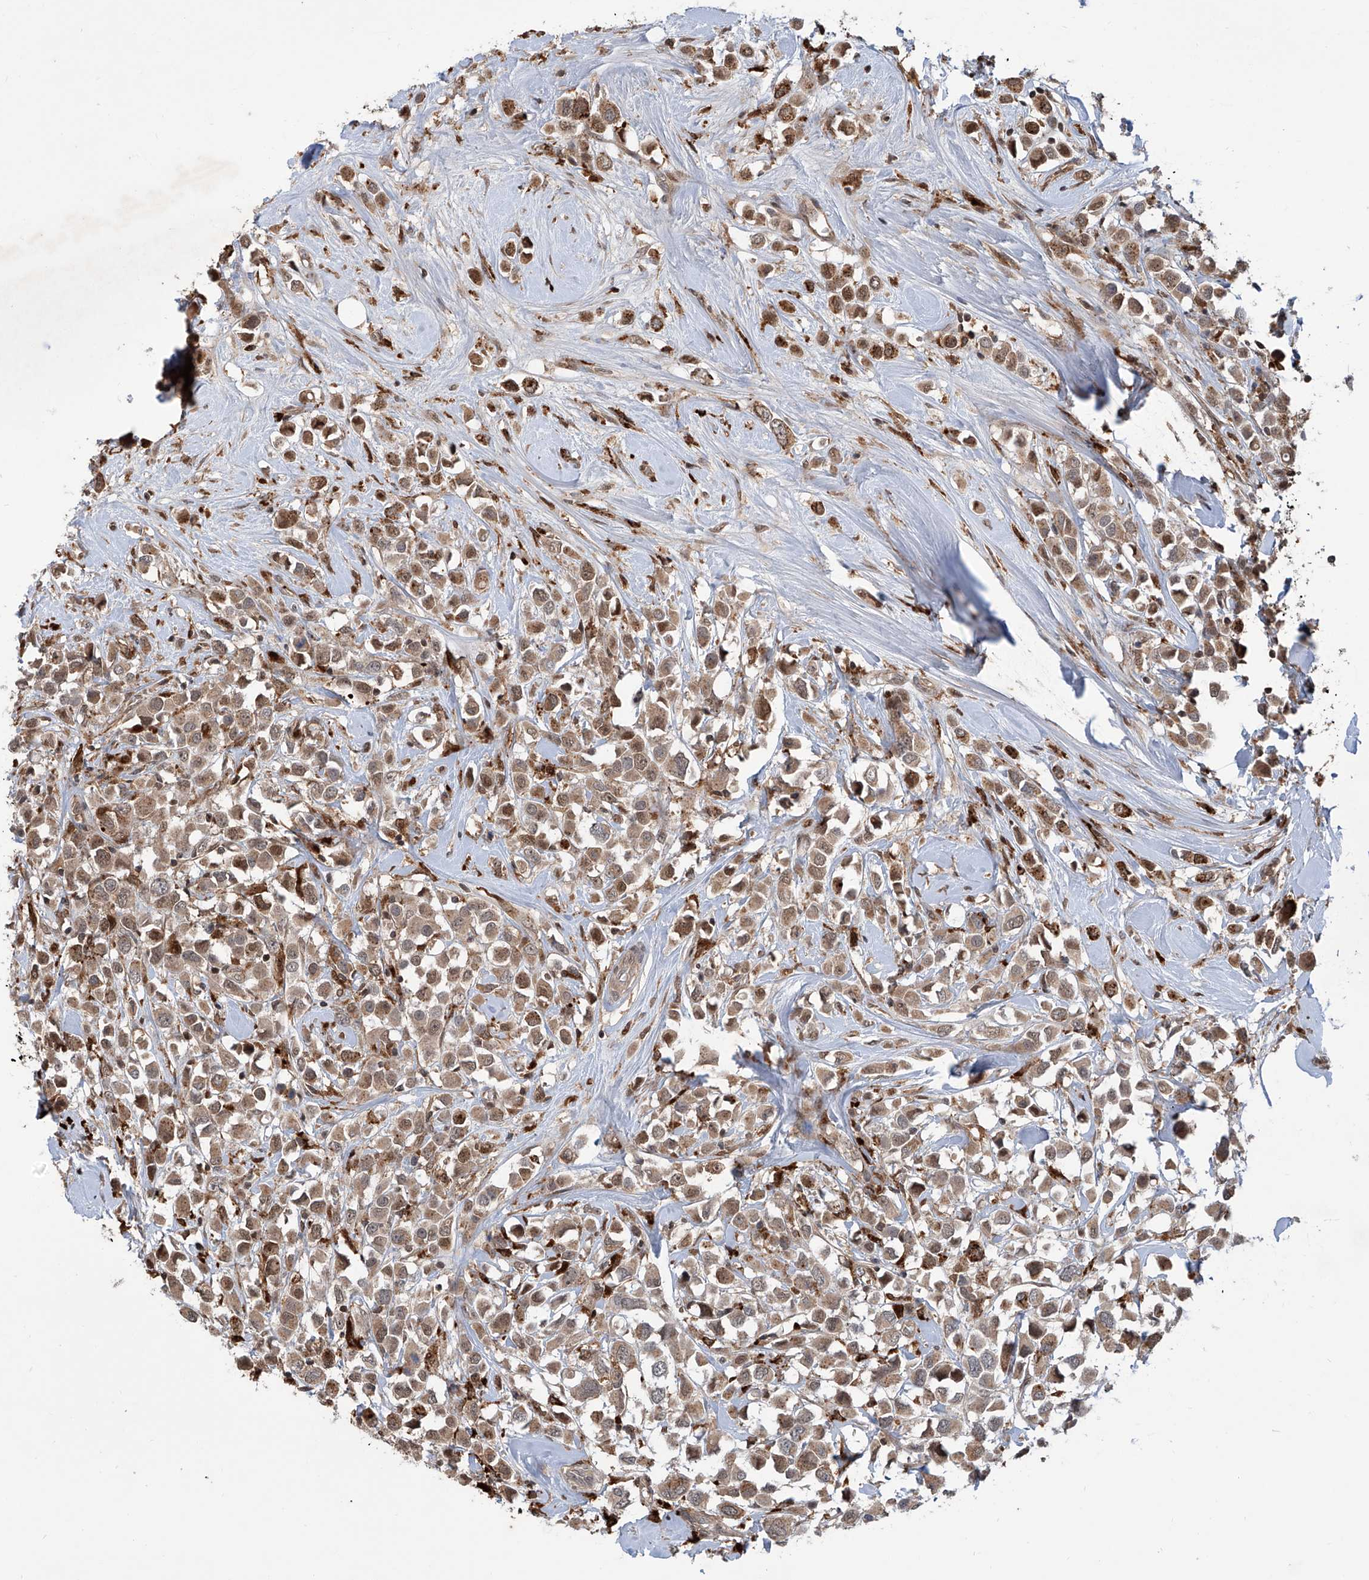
{"staining": {"intensity": "moderate", "quantity": ">75%", "location": "cytoplasmic/membranous,nuclear"}, "tissue": "breast cancer", "cell_type": "Tumor cells", "image_type": "cancer", "snomed": [{"axis": "morphology", "description": "Duct carcinoma"}, {"axis": "topography", "description": "Breast"}], "caption": "Breast invasive ductal carcinoma was stained to show a protein in brown. There is medium levels of moderate cytoplasmic/membranous and nuclear positivity in about >75% of tumor cells. (Stains: DAB in brown, nuclei in blue, Microscopy: brightfield microscopy at high magnification).", "gene": "HOXC8", "patient": {"sex": "female", "age": 61}}